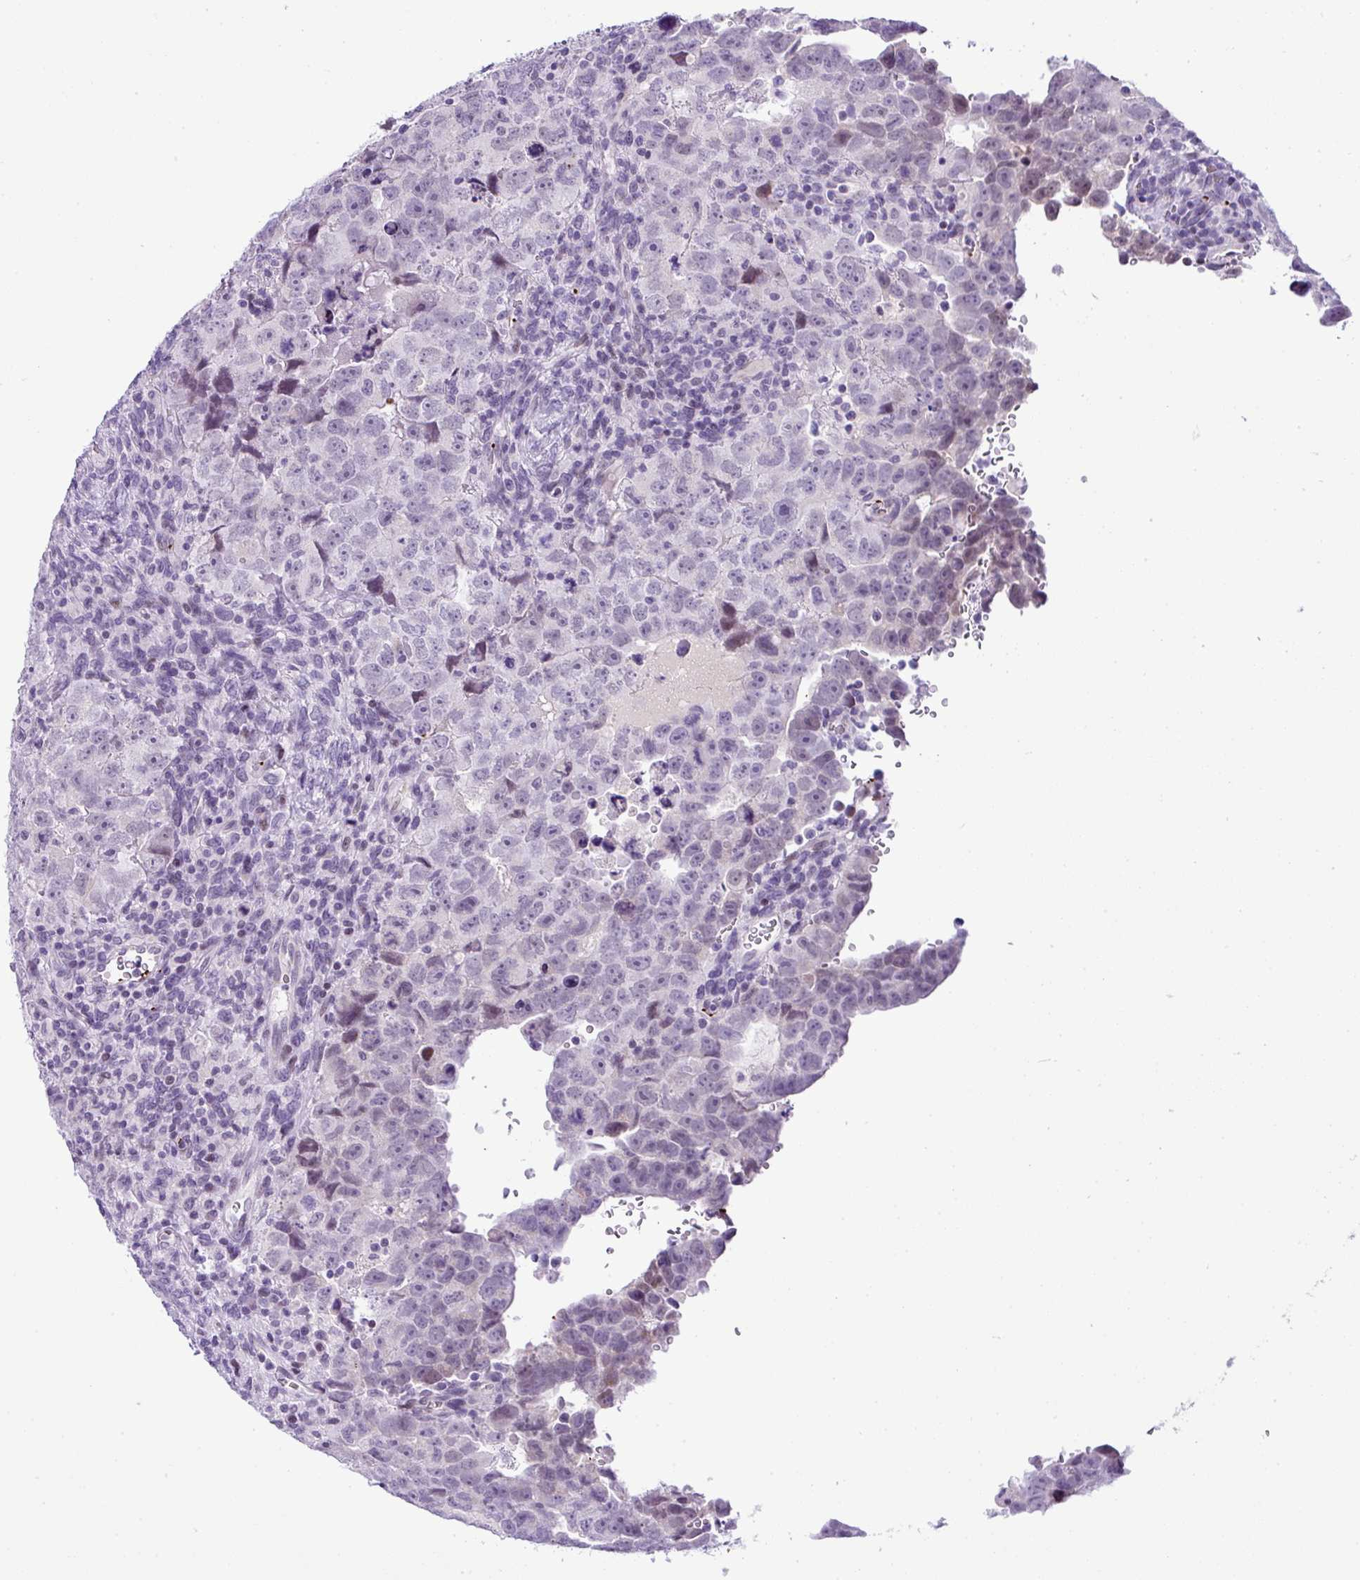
{"staining": {"intensity": "negative", "quantity": "none", "location": "none"}, "tissue": "testis cancer", "cell_type": "Tumor cells", "image_type": "cancer", "snomed": [{"axis": "morphology", "description": "Carcinoma, Embryonal, NOS"}, {"axis": "topography", "description": "Testis"}], "caption": "Protein analysis of embryonal carcinoma (testis) displays no significant positivity in tumor cells.", "gene": "CMTM5", "patient": {"sex": "male", "age": 24}}